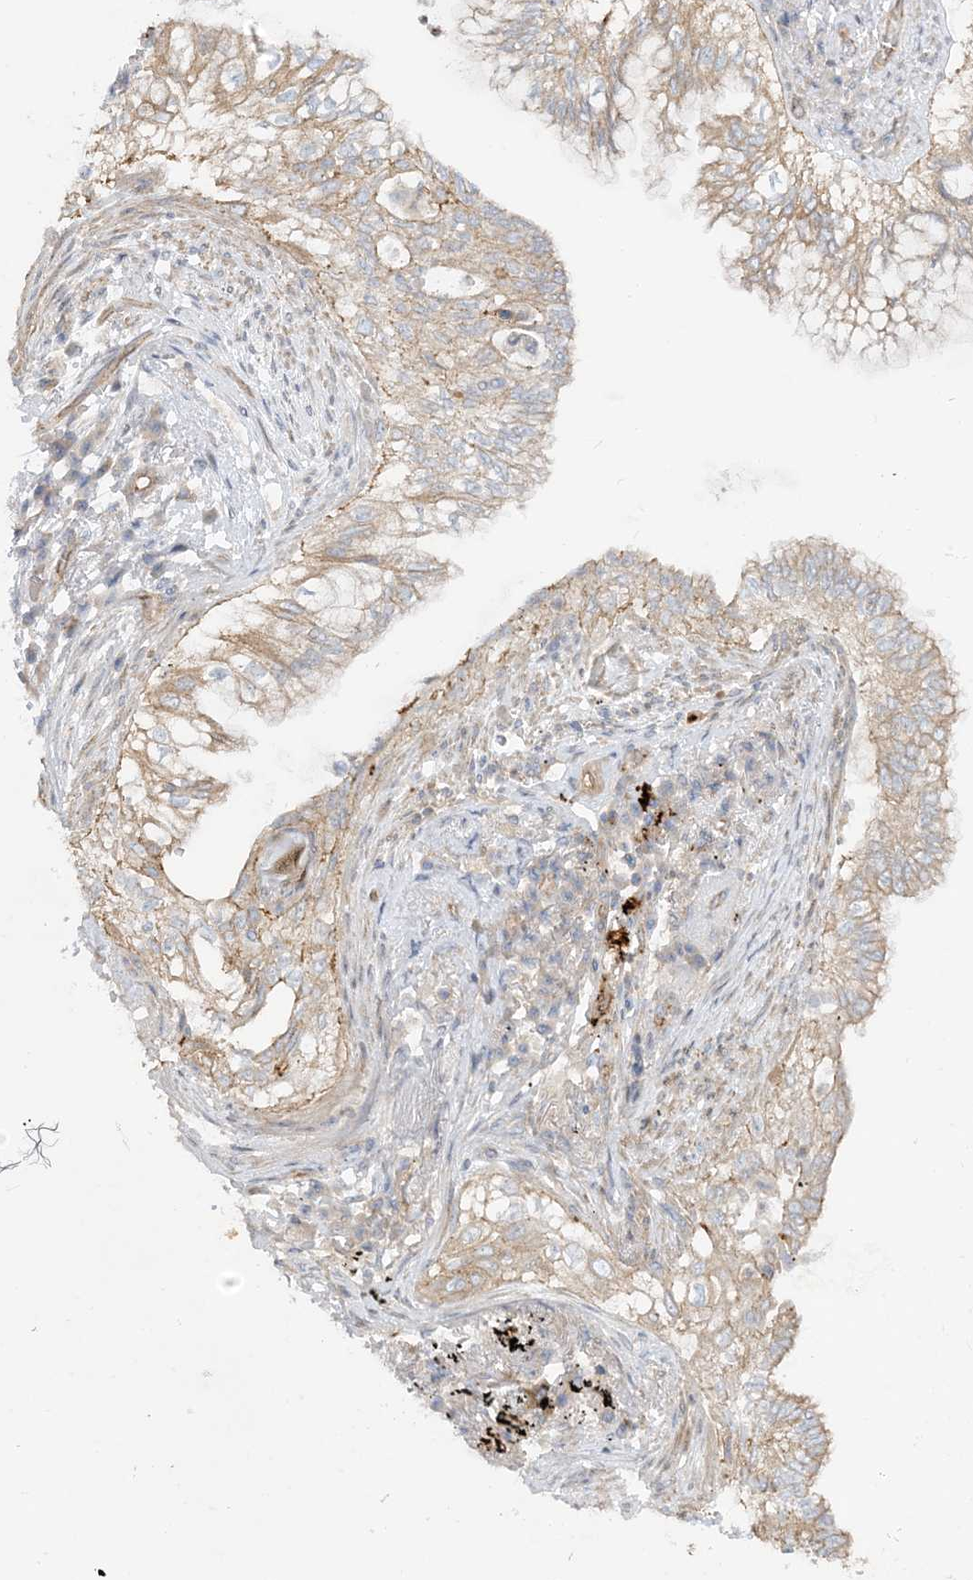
{"staining": {"intensity": "moderate", "quantity": "25%-75%", "location": "cytoplasmic/membranous"}, "tissue": "lung cancer", "cell_type": "Tumor cells", "image_type": "cancer", "snomed": [{"axis": "morphology", "description": "Adenocarcinoma, NOS"}, {"axis": "topography", "description": "Lung"}], "caption": "Lung adenocarcinoma tissue reveals moderate cytoplasmic/membranous expression in about 25%-75% of tumor cells, visualized by immunohistochemistry.", "gene": "ICMT", "patient": {"sex": "female", "age": 70}}